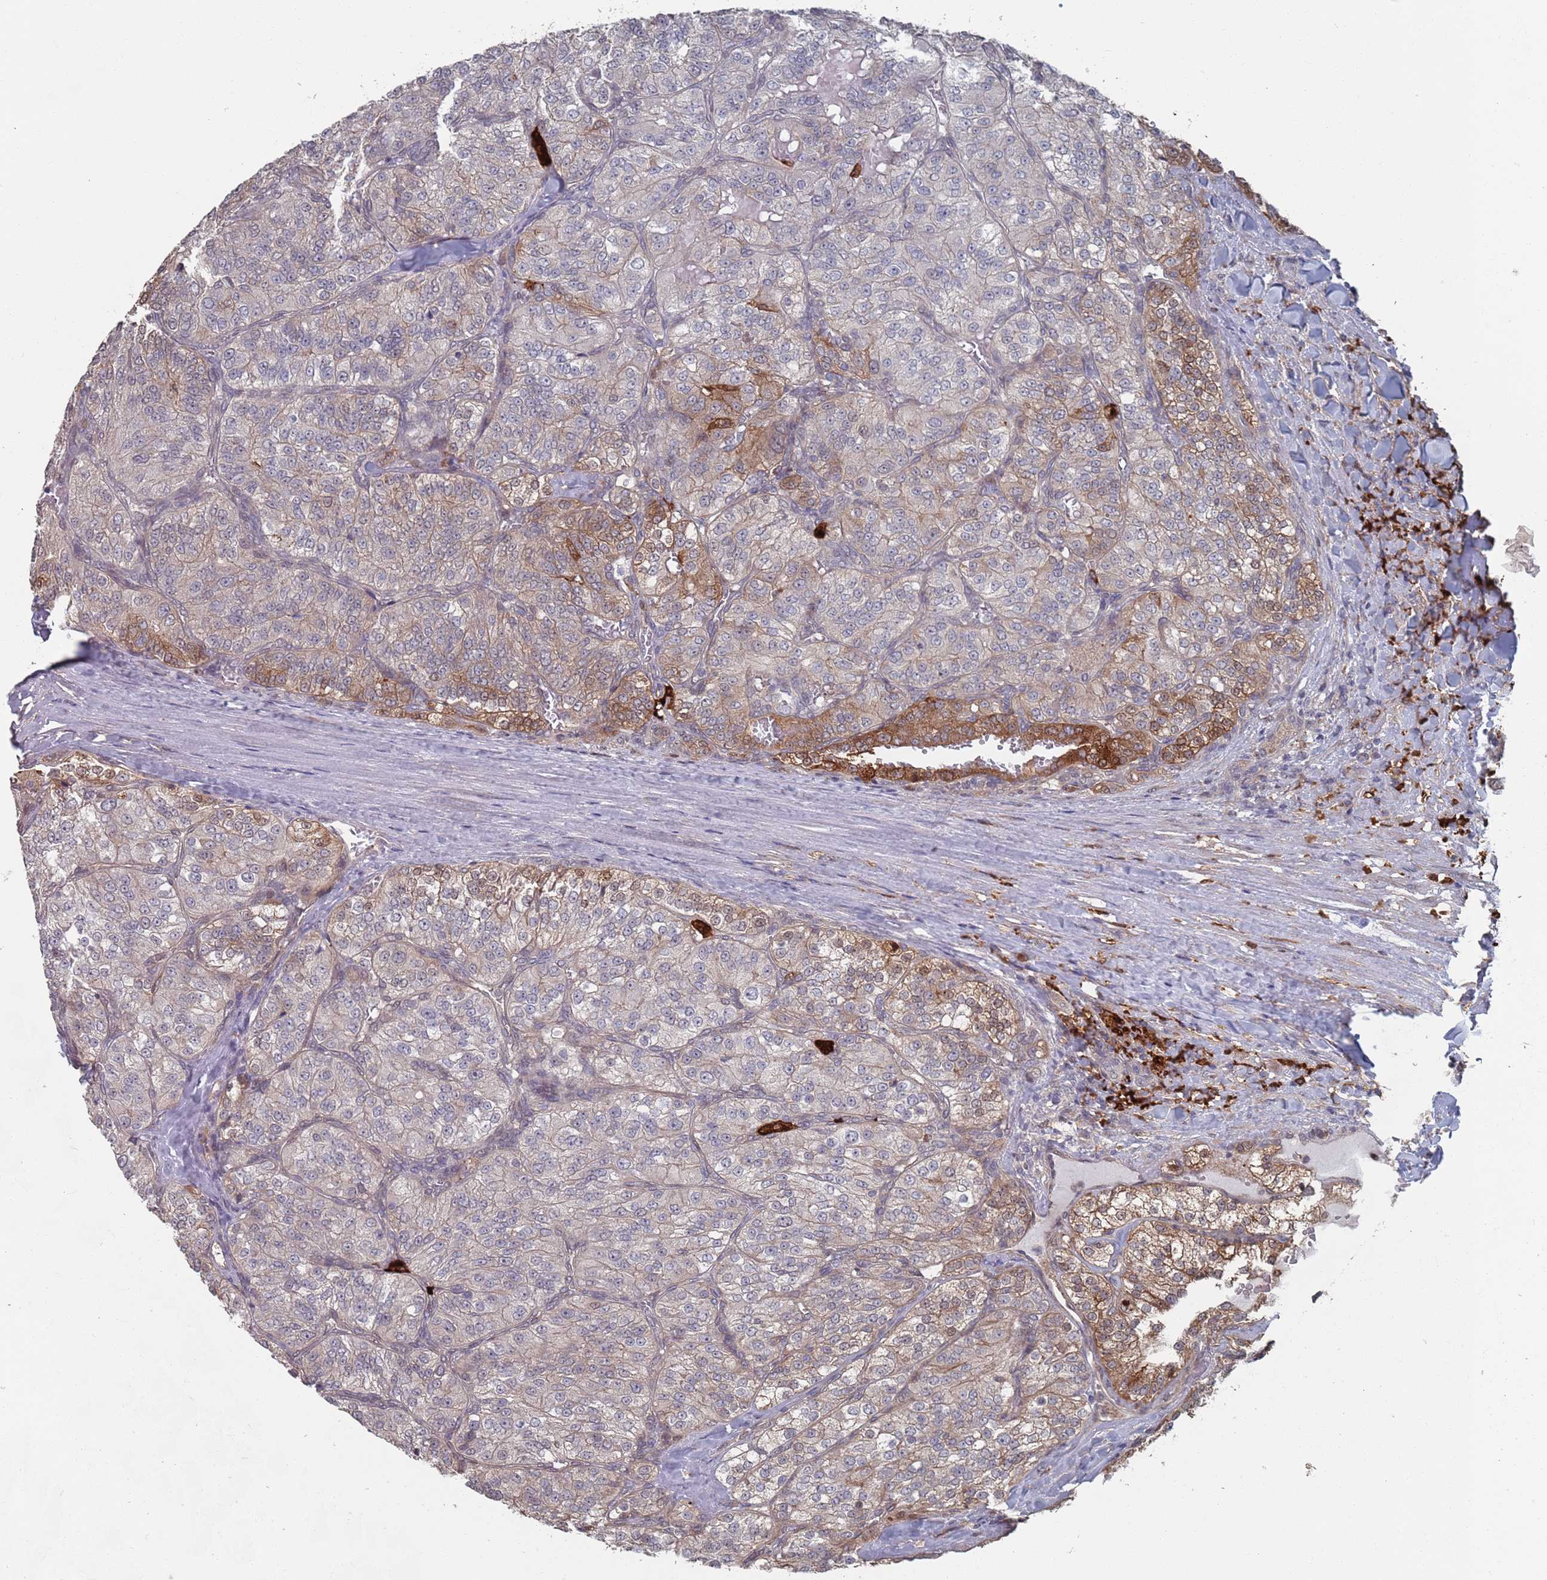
{"staining": {"intensity": "strong", "quantity": "<25%", "location": "cytoplasmic/membranous"}, "tissue": "renal cancer", "cell_type": "Tumor cells", "image_type": "cancer", "snomed": [{"axis": "morphology", "description": "Adenocarcinoma, NOS"}, {"axis": "topography", "description": "Kidney"}], "caption": "There is medium levels of strong cytoplasmic/membranous staining in tumor cells of renal cancer (adenocarcinoma), as demonstrated by immunohistochemical staining (brown color).", "gene": "DGKD", "patient": {"sex": "female", "age": 63}}